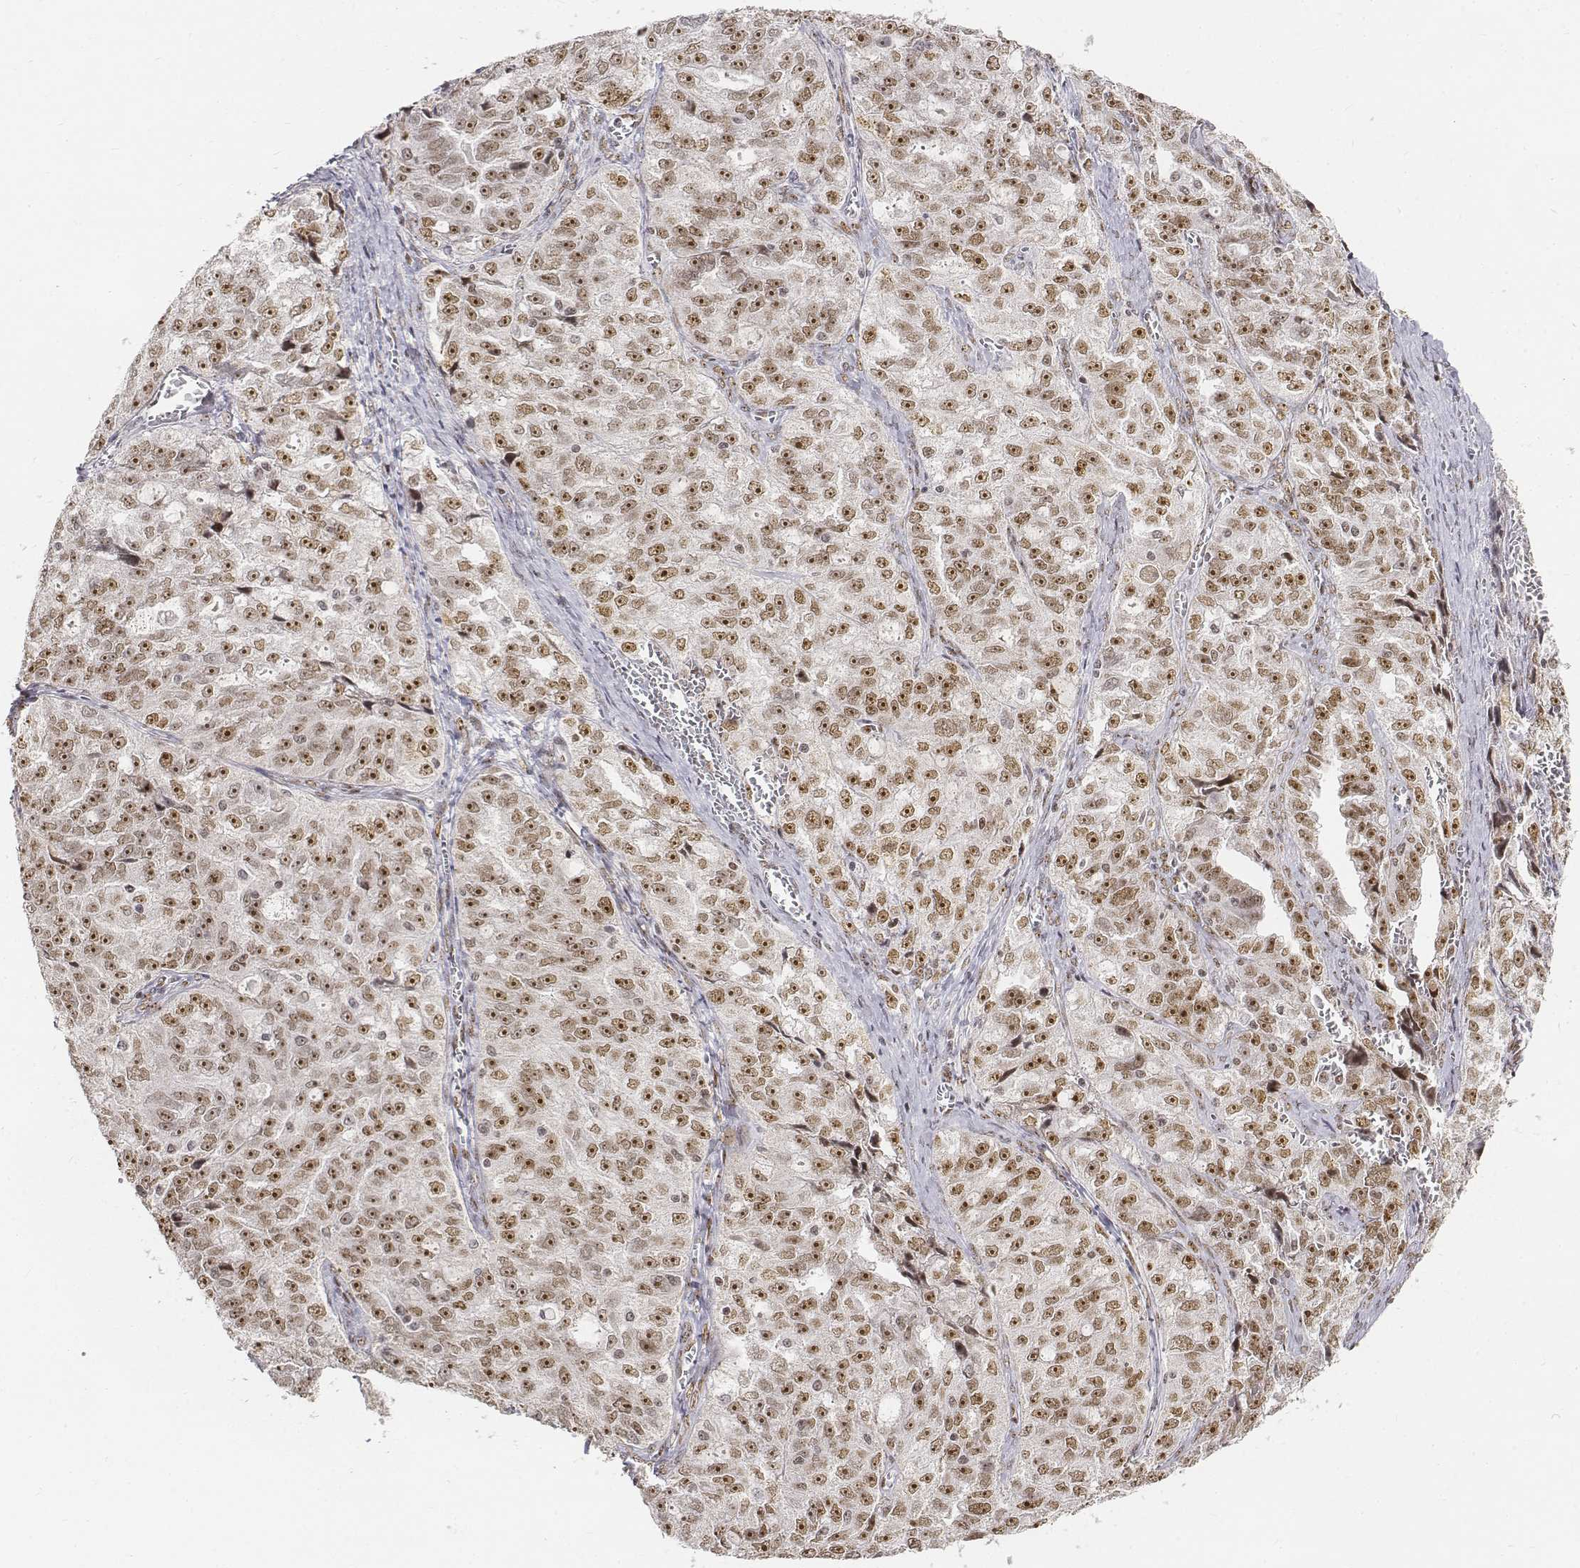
{"staining": {"intensity": "moderate", "quantity": ">75%", "location": "nuclear"}, "tissue": "ovarian cancer", "cell_type": "Tumor cells", "image_type": "cancer", "snomed": [{"axis": "morphology", "description": "Cystadenocarcinoma, serous, NOS"}, {"axis": "topography", "description": "Ovary"}], "caption": "A photomicrograph showing moderate nuclear expression in approximately >75% of tumor cells in ovarian serous cystadenocarcinoma, as visualized by brown immunohistochemical staining.", "gene": "PHF6", "patient": {"sex": "female", "age": 51}}